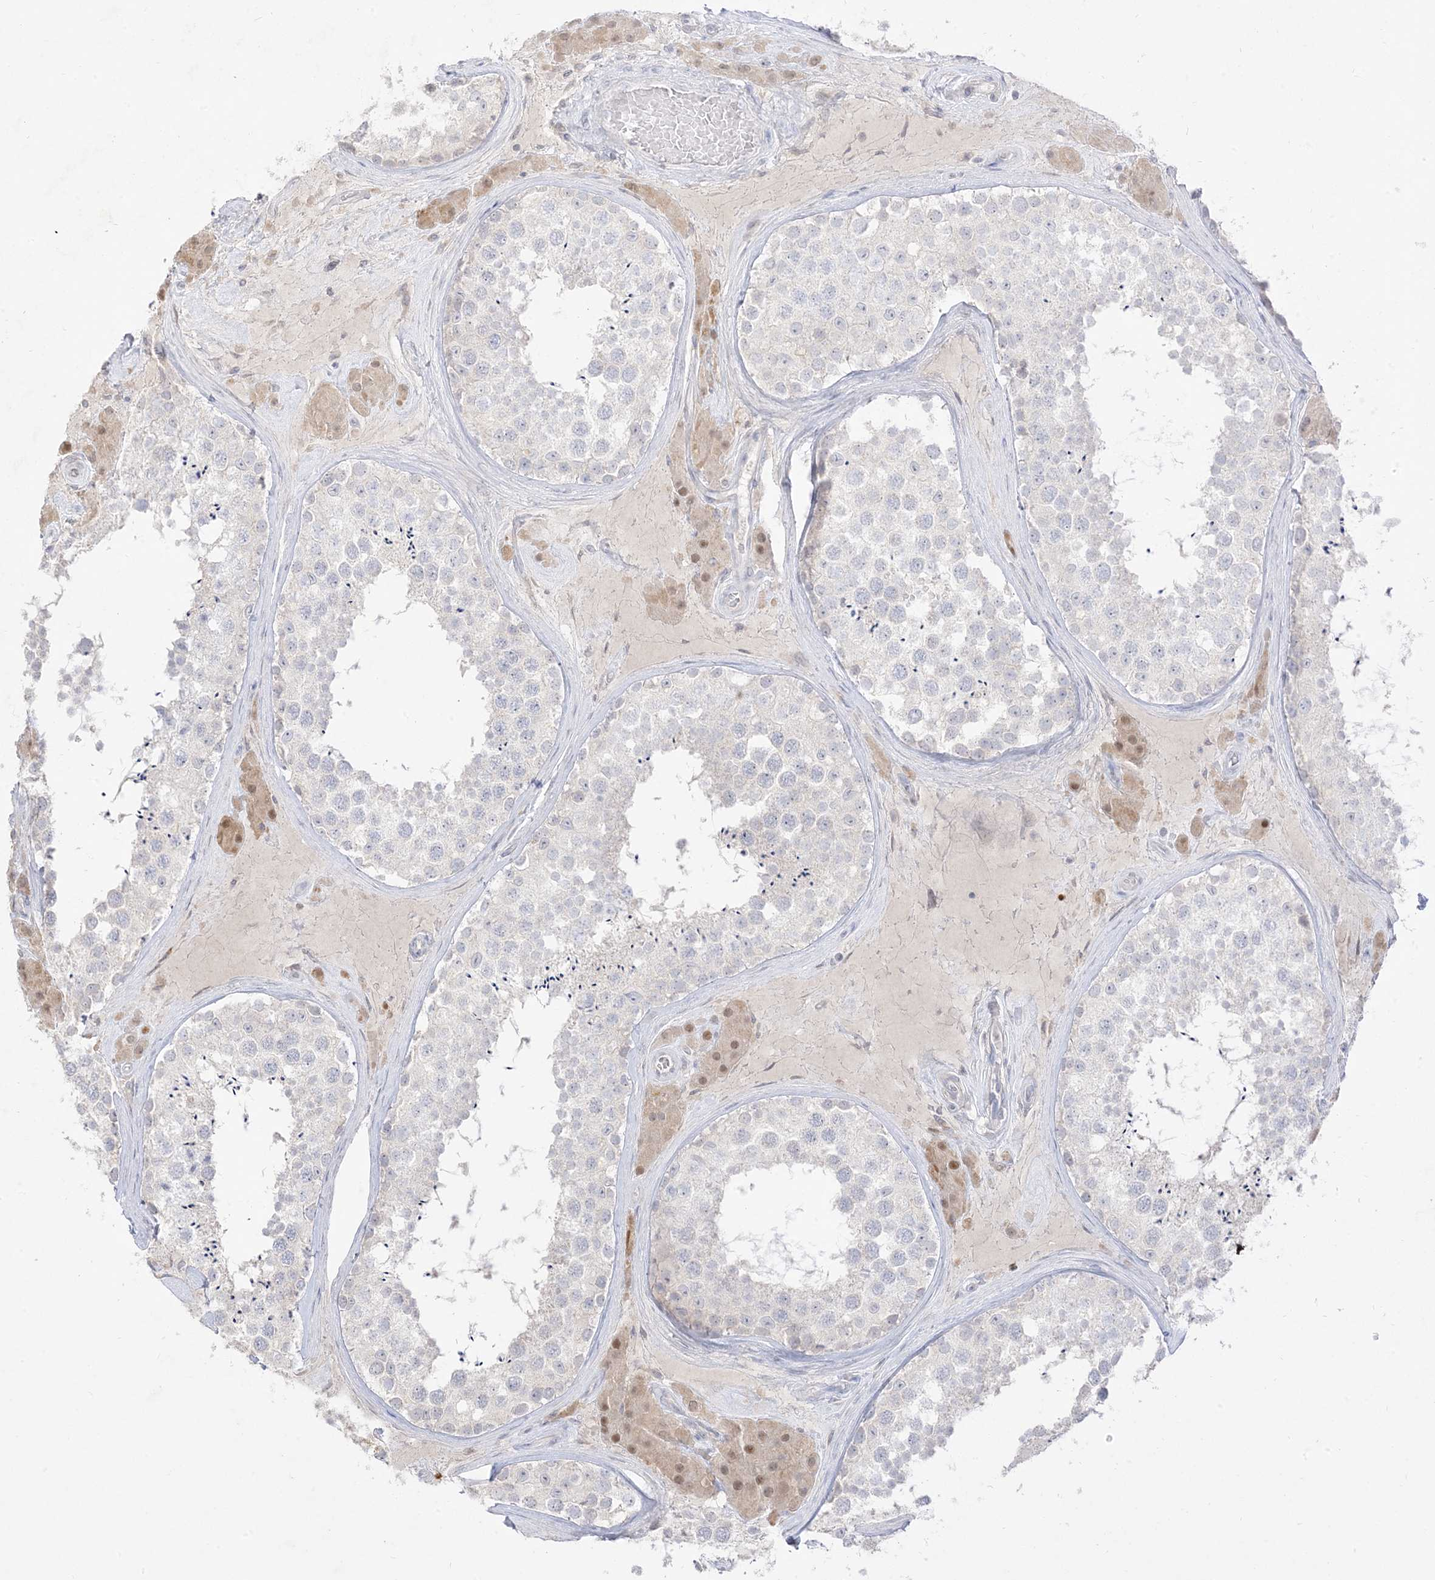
{"staining": {"intensity": "negative", "quantity": "none", "location": "none"}, "tissue": "testis", "cell_type": "Cells in seminiferous ducts", "image_type": "normal", "snomed": [{"axis": "morphology", "description": "Normal tissue, NOS"}, {"axis": "topography", "description": "Testis"}], "caption": "This is a image of immunohistochemistry staining of normal testis, which shows no expression in cells in seminiferous ducts.", "gene": "LOXL3", "patient": {"sex": "male", "age": 46}}